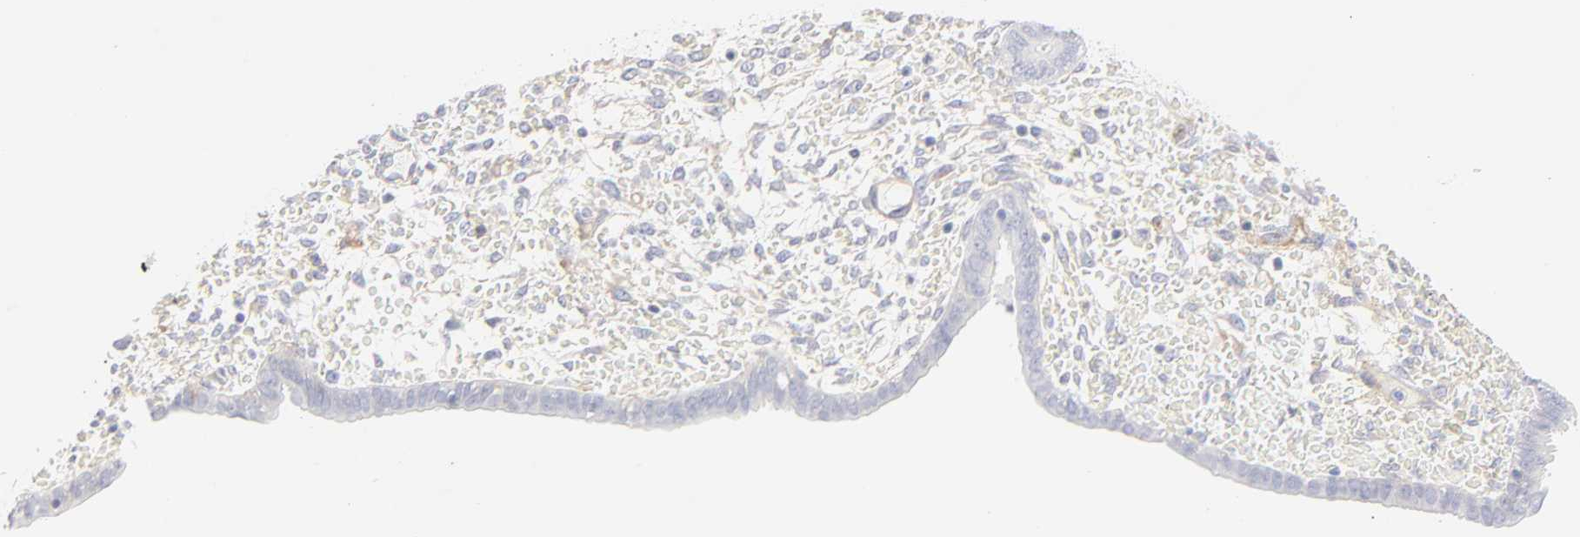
{"staining": {"intensity": "negative", "quantity": "none", "location": "none"}, "tissue": "endometrium", "cell_type": "Cells in endometrial stroma", "image_type": "normal", "snomed": [{"axis": "morphology", "description": "Normal tissue, NOS"}, {"axis": "topography", "description": "Endometrium"}], "caption": "Endometrium was stained to show a protein in brown. There is no significant staining in cells in endometrial stroma. The staining is performed using DAB (3,3'-diaminobenzidine) brown chromogen with nuclei counter-stained in using hematoxylin.", "gene": "ITGA5", "patient": {"sex": "female", "age": 42}}